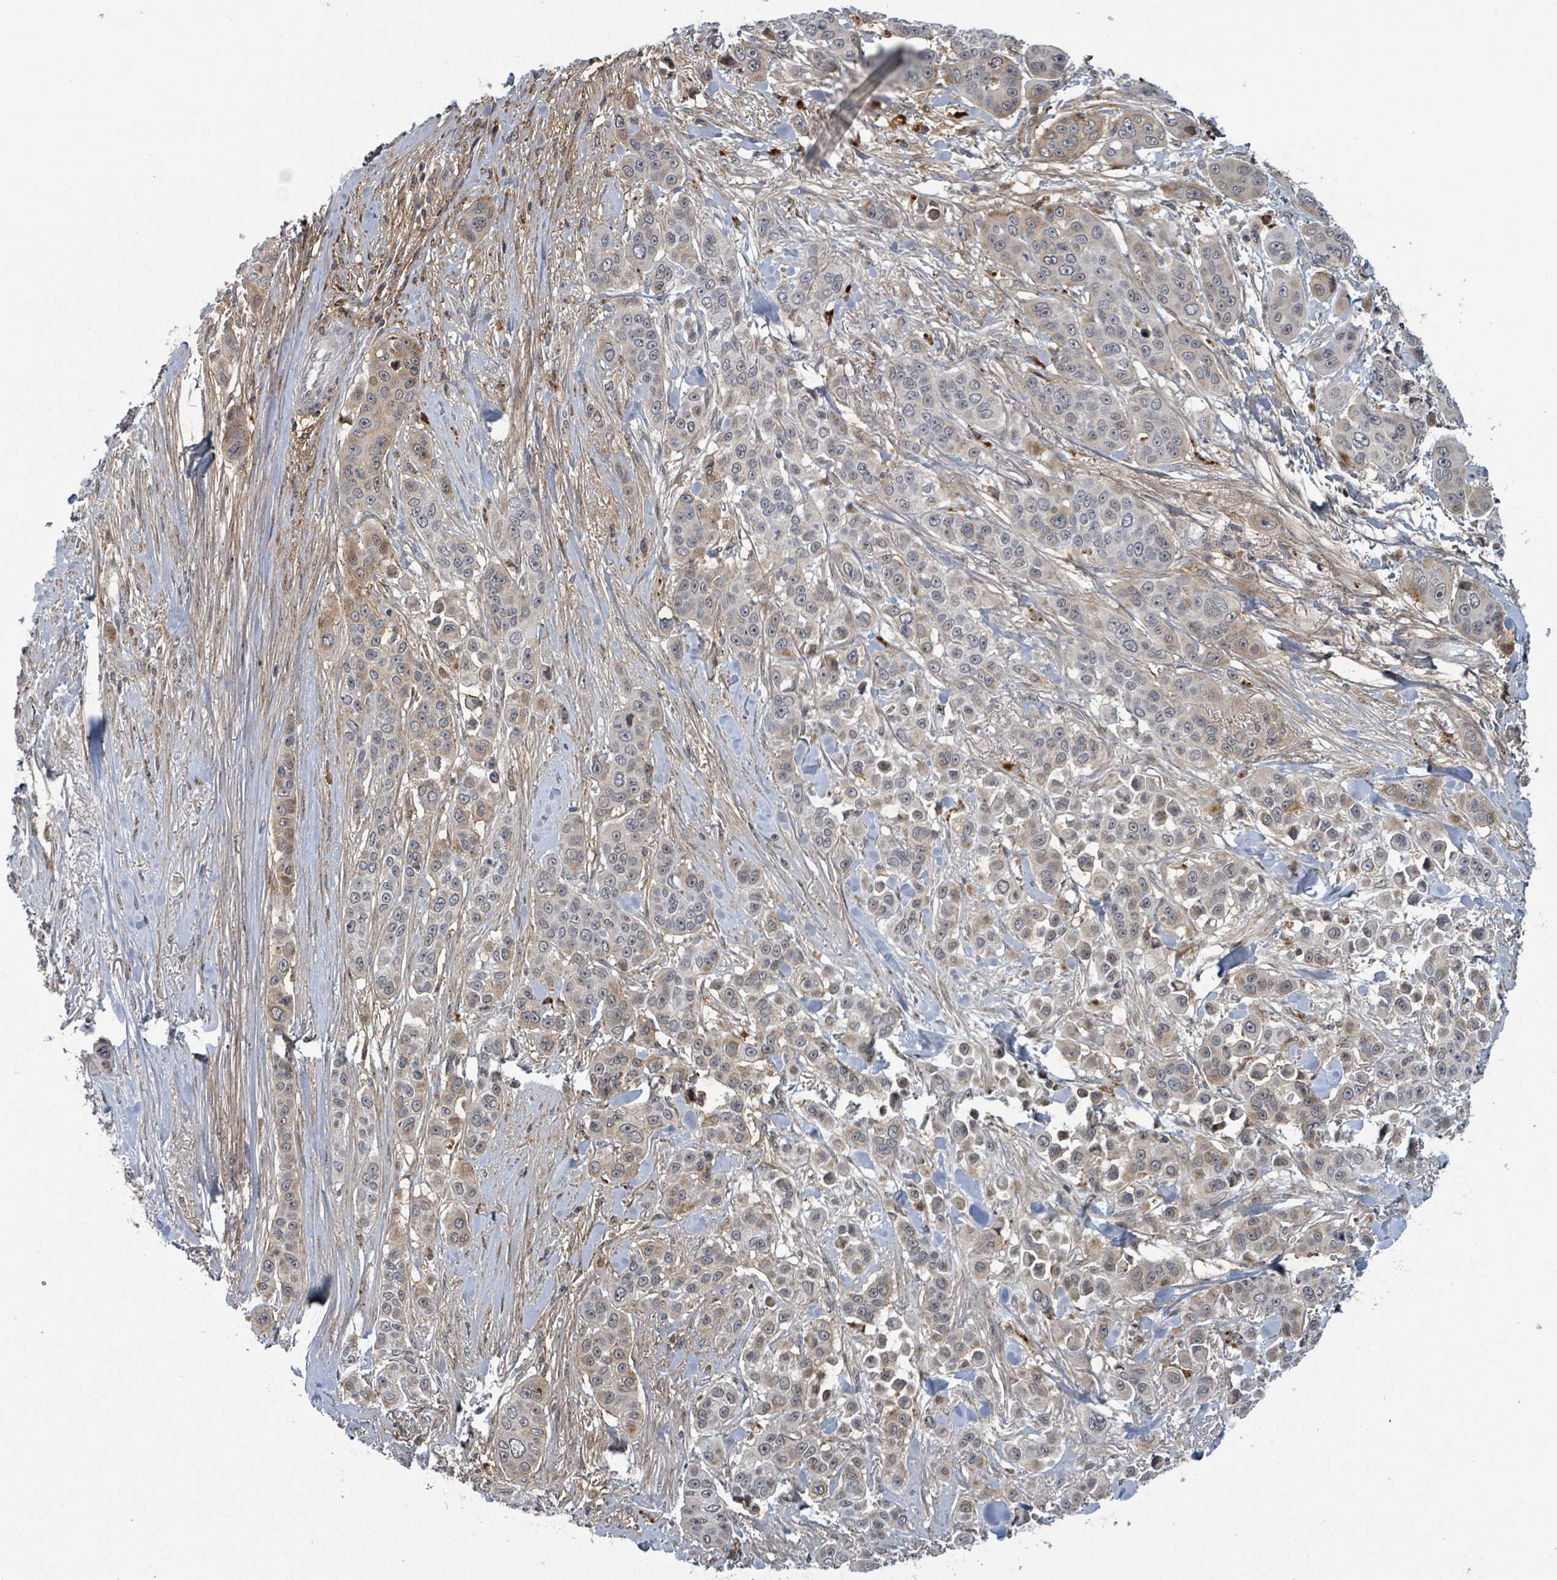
{"staining": {"intensity": "weak", "quantity": "25%-75%", "location": "cytoplasmic/membranous,nuclear"}, "tissue": "skin cancer", "cell_type": "Tumor cells", "image_type": "cancer", "snomed": [{"axis": "morphology", "description": "Squamous cell carcinoma, NOS"}, {"axis": "topography", "description": "Skin"}], "caption": "DAB immunohistochemical staining of skin cancer exhibits weak cytoplasmic/membranous and nuclear protein staining in about 25%-75% of tumor cells.", "gene": "GTF3C1", "patient": {"sex": "male", "age": 67}}